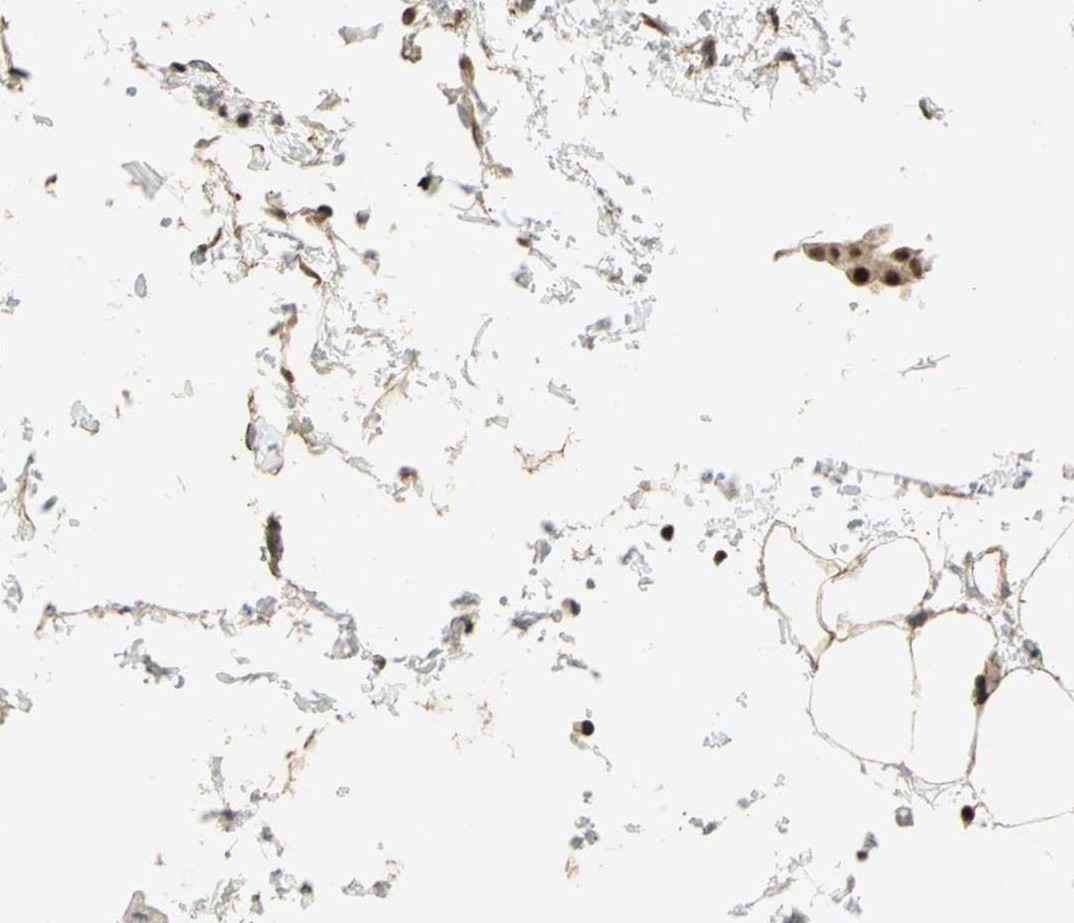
{"staining": {"intensity": "strong", "quantity": ">75%", "location": "nuclear"}, "tissue": "urothelial cancer", "cell_type": "Tumor cells", "image_type": "cancer", "snomed": [{"axis": "morphology", "description": "Urothelial carcinoma, Low grade"}, {"axis": "topography", "description": "Urinary bladder"}], "caption": "A histopathology image of human urothelial carcinoma (low-grade) stained for a protein demonstrates strong nuclear brown staining in tumor cells. (DAB IHC, brown staining for protein, blue staining for nuclei).", "gene": "ELF1", "patient": {"sex": "female", "age": 60}}